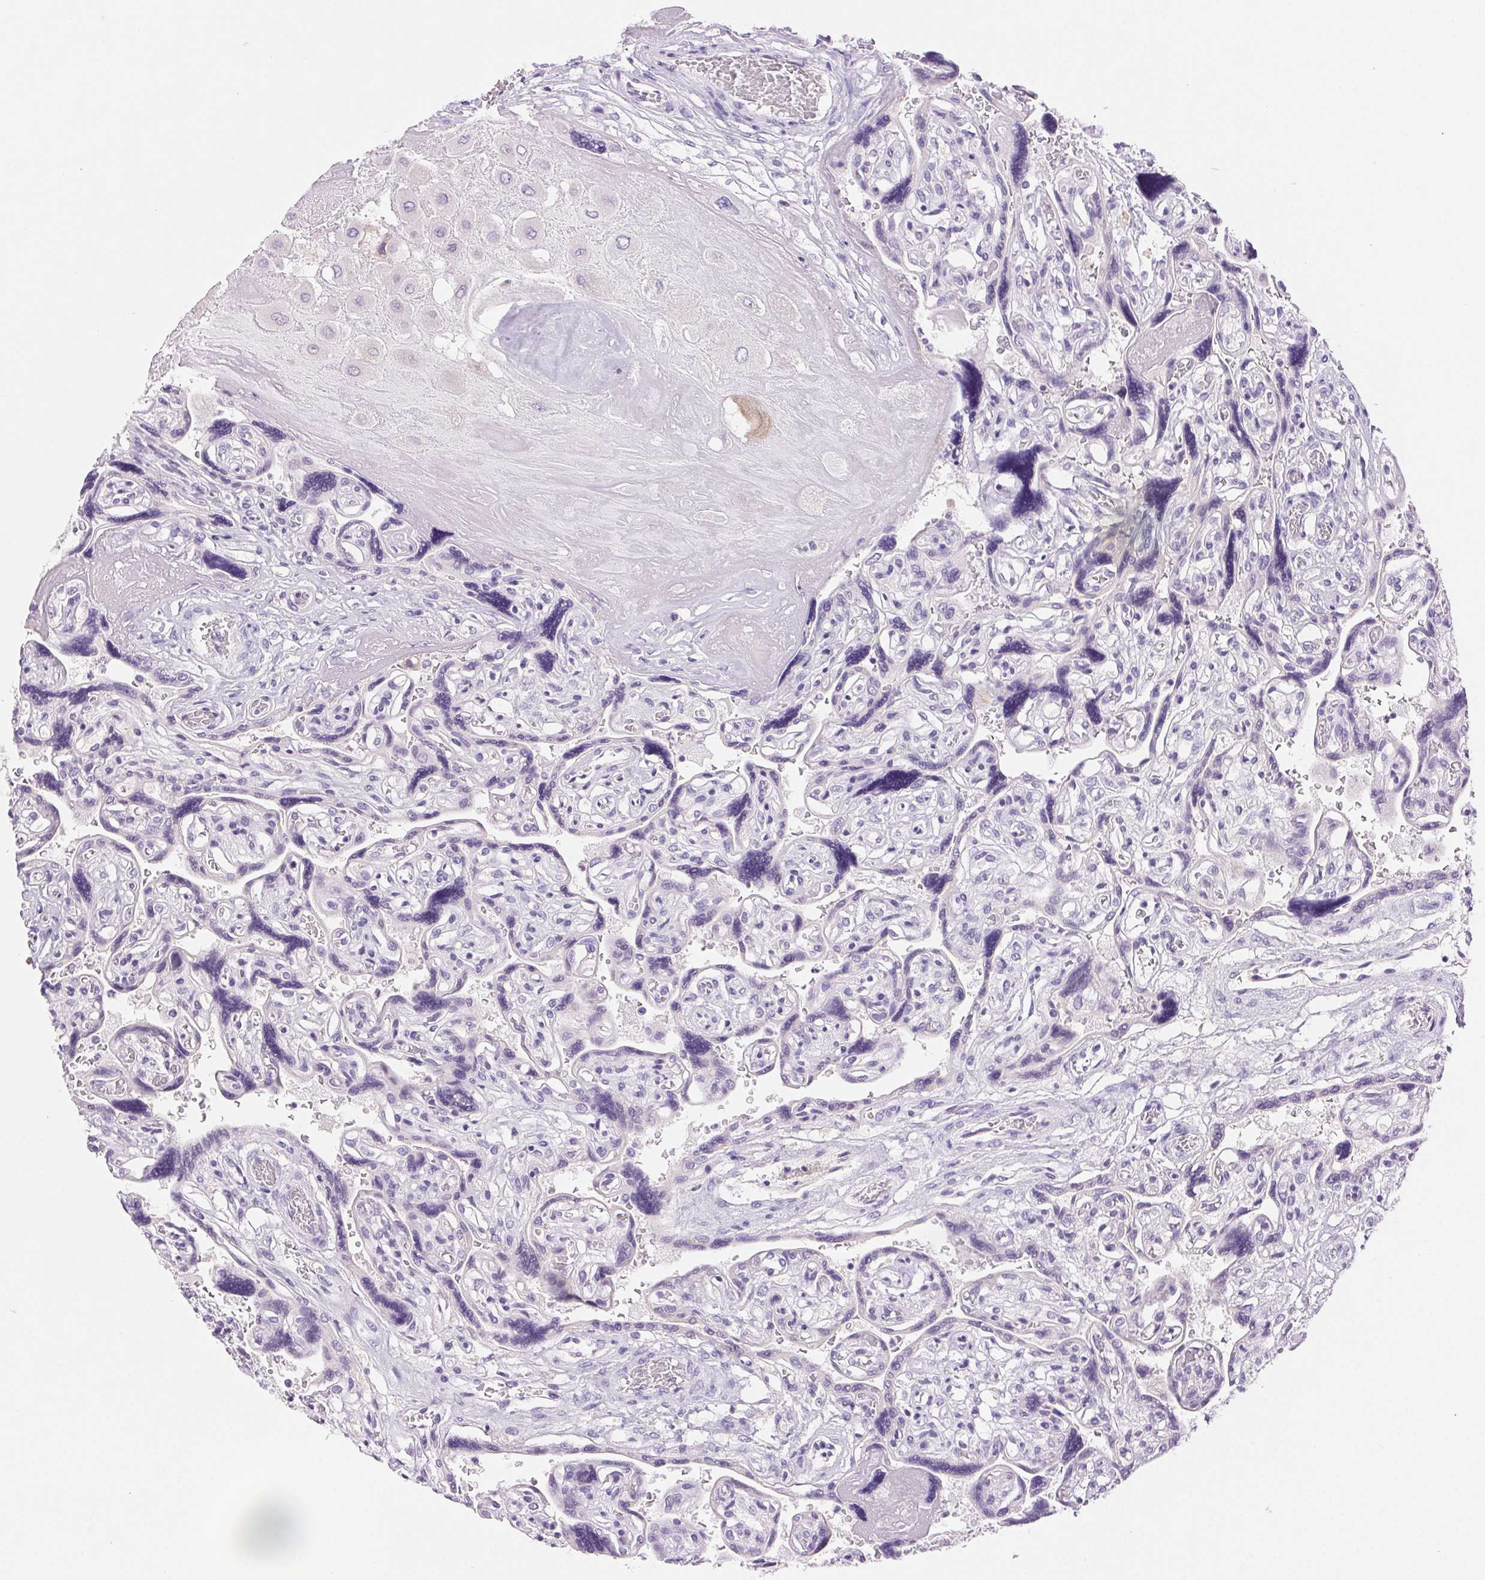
{"staining": {"intensity": "negative", "quantity": "none", "location": "none"}, "tissue": "placenta", "cell_type": "Decidual cells", "image_type": "normal", "snomed": [{"axis": "morphology", "description": "Normal tissue, NOS"}, {"axis": "topography", "description": "Placenta"}], "caption": "Immunohistochemistry (IHC) micrograph of normal placenta stained for a protein (brown), which displays no positivity in decidual cells. (DAB (3,3'-diaminobenzidine) immunohistochemistry (IHC) with hematoxylin counter stain).", "gene": "ARHGAP11B", "patient": {"sex": "female", "age": 32}}